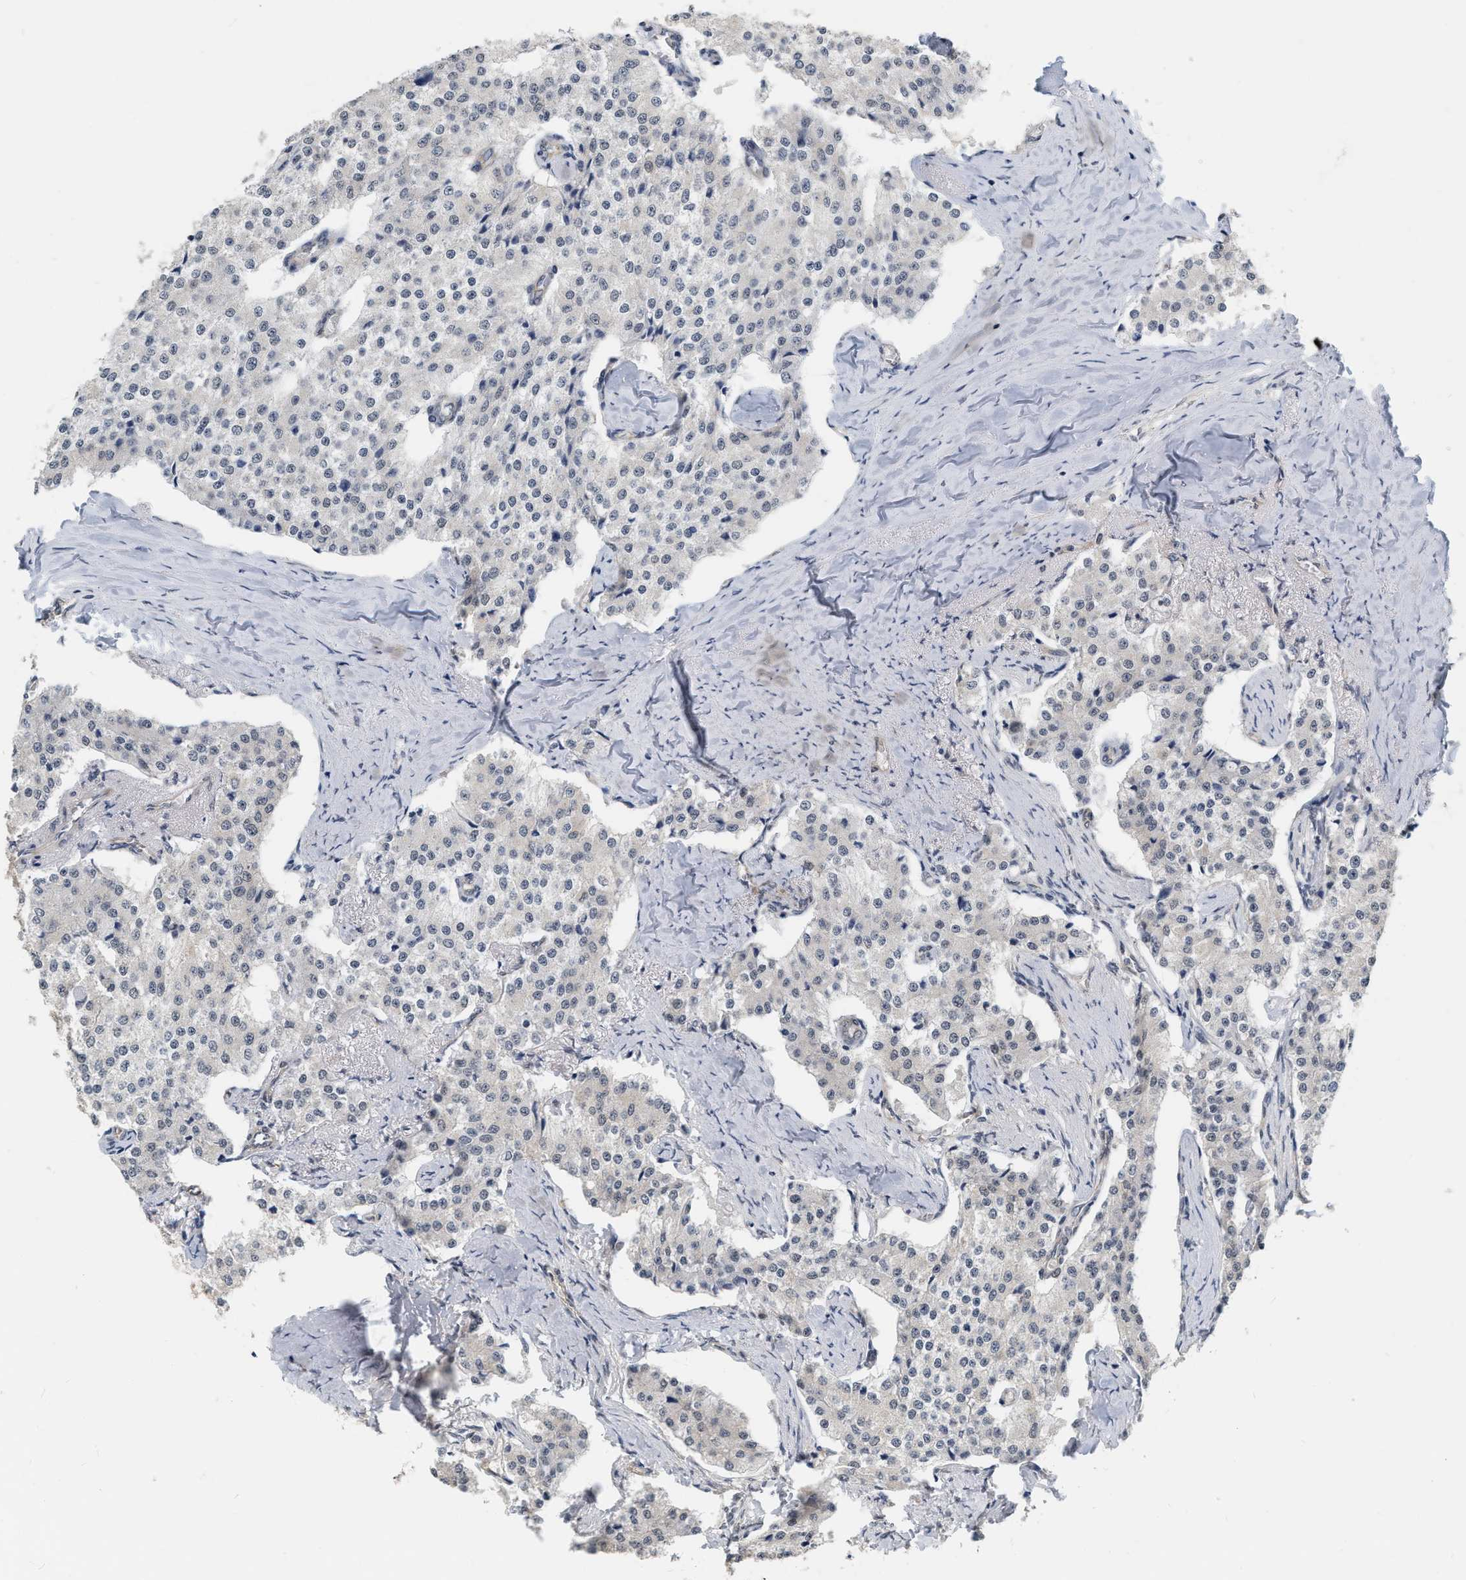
{"staining": {"intensity": "negative", "quantity": "none", "location": "none"}, "tissue": "carcinoid", "cell_type": "Tumor cells", "image_type": "cancer", "snomed": [{"axis": "morphology", "description": "Carcinoid, malignant, NOS"}, {"axis": "topography", "description": "Colon"}], "caption": "The photomicrograph exhibits no significant positivity in tumor cells of carcinoid.", "gene": "RUVBL1", "patient": {"sex": "female", "age": 52}}